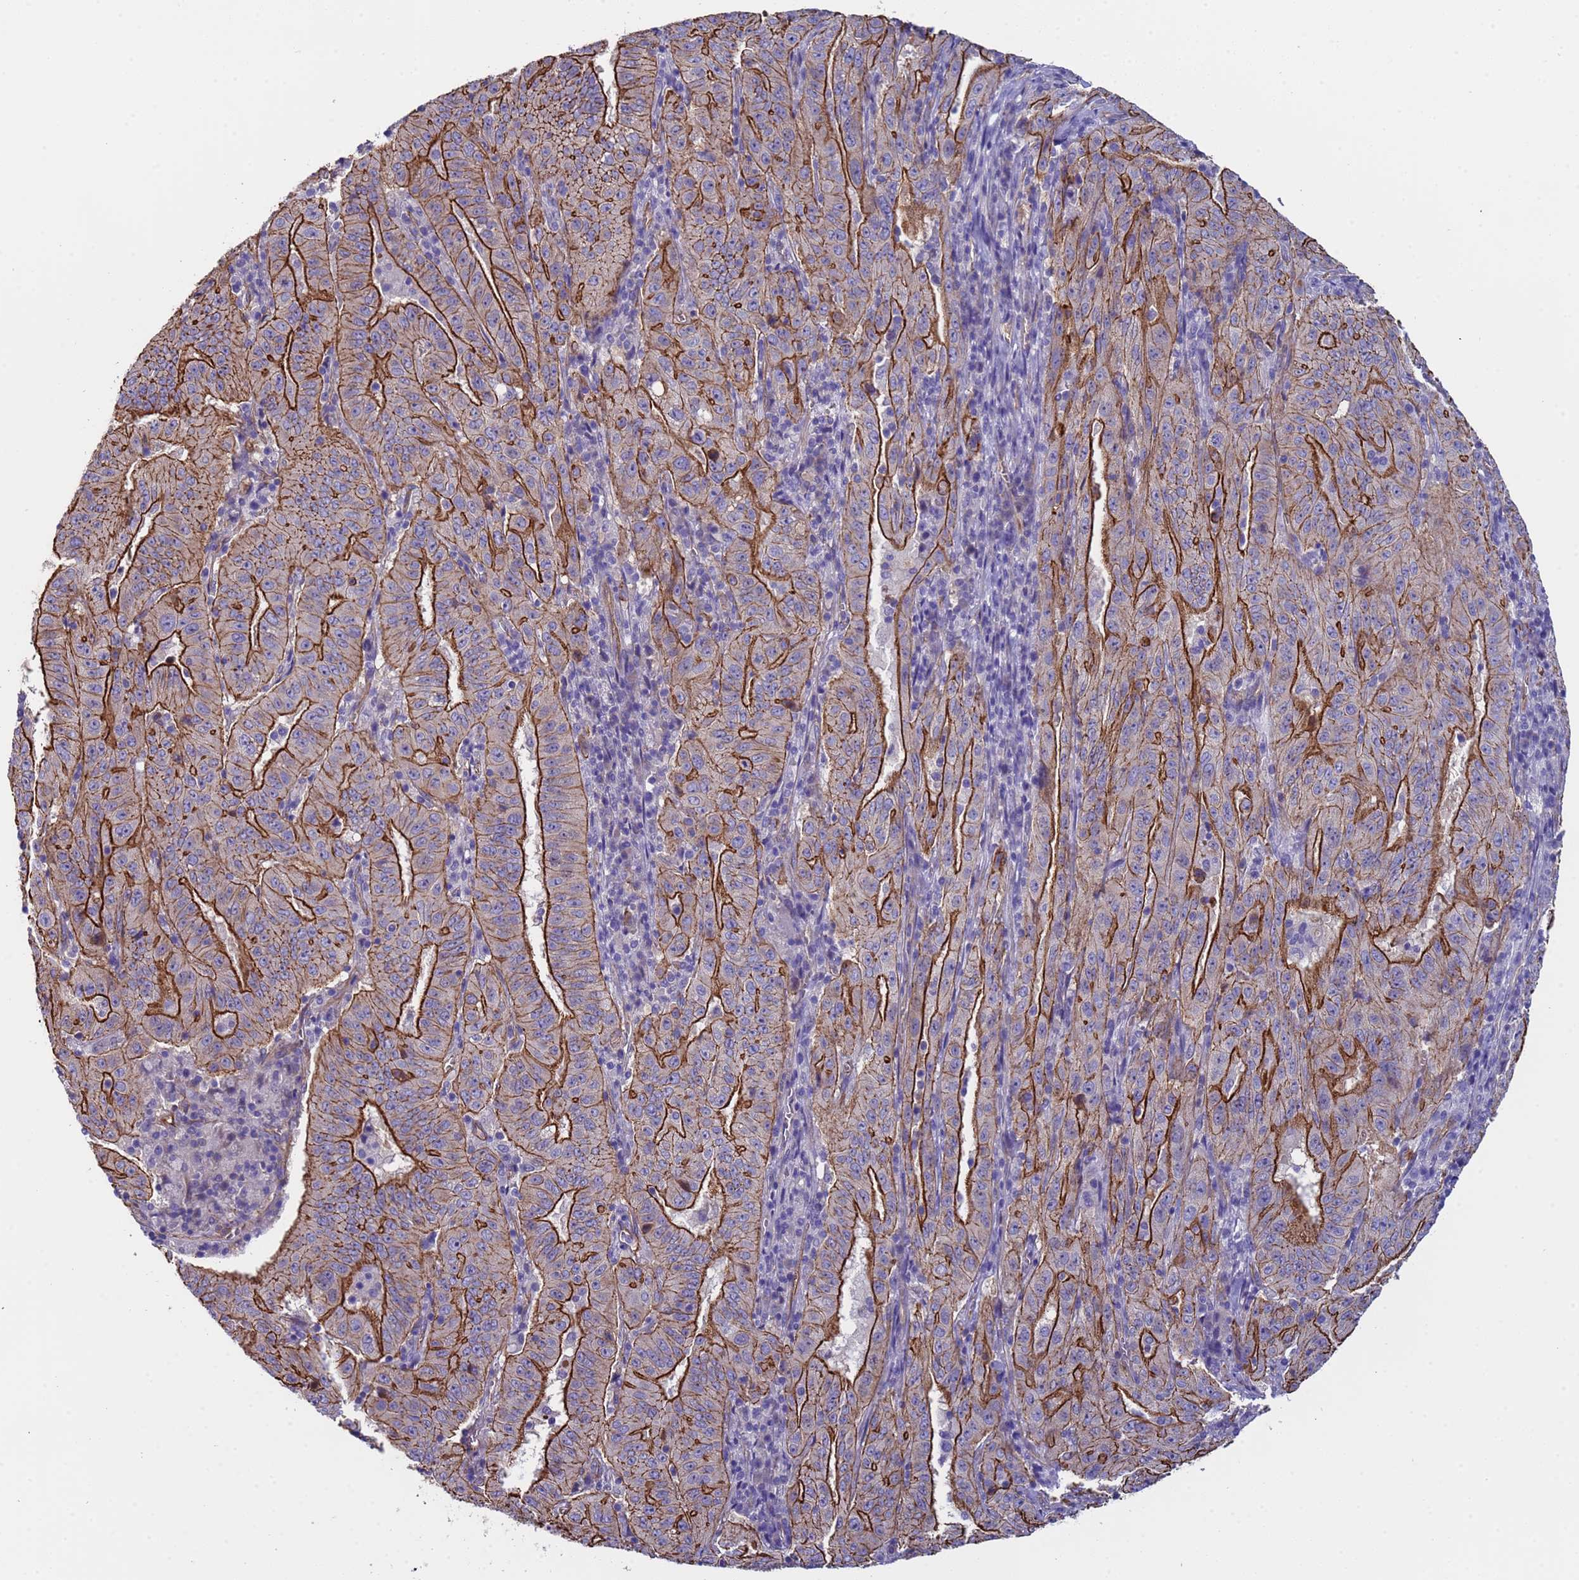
{"staining": {"intensity": "moderate", "quantity": ">75%", "location": "cytoplasmic/membranous"}, "tissue": "pancreatic cancer", "cell_type": "Tumor cells", "image_type": "cancer", "snomed": [{"axis": "morphology", "description": "Adenocarcinoma, NOS"}, {"axis": "topography", "description": "Pancreas"}], "caption": "Human pancreatic cancer (adenocarcinoma) stained with a protein marker exhibits moderate staining in tumor cells.", "gene": "ZNF248", "patient": {"sex": "male", "age": 63}}